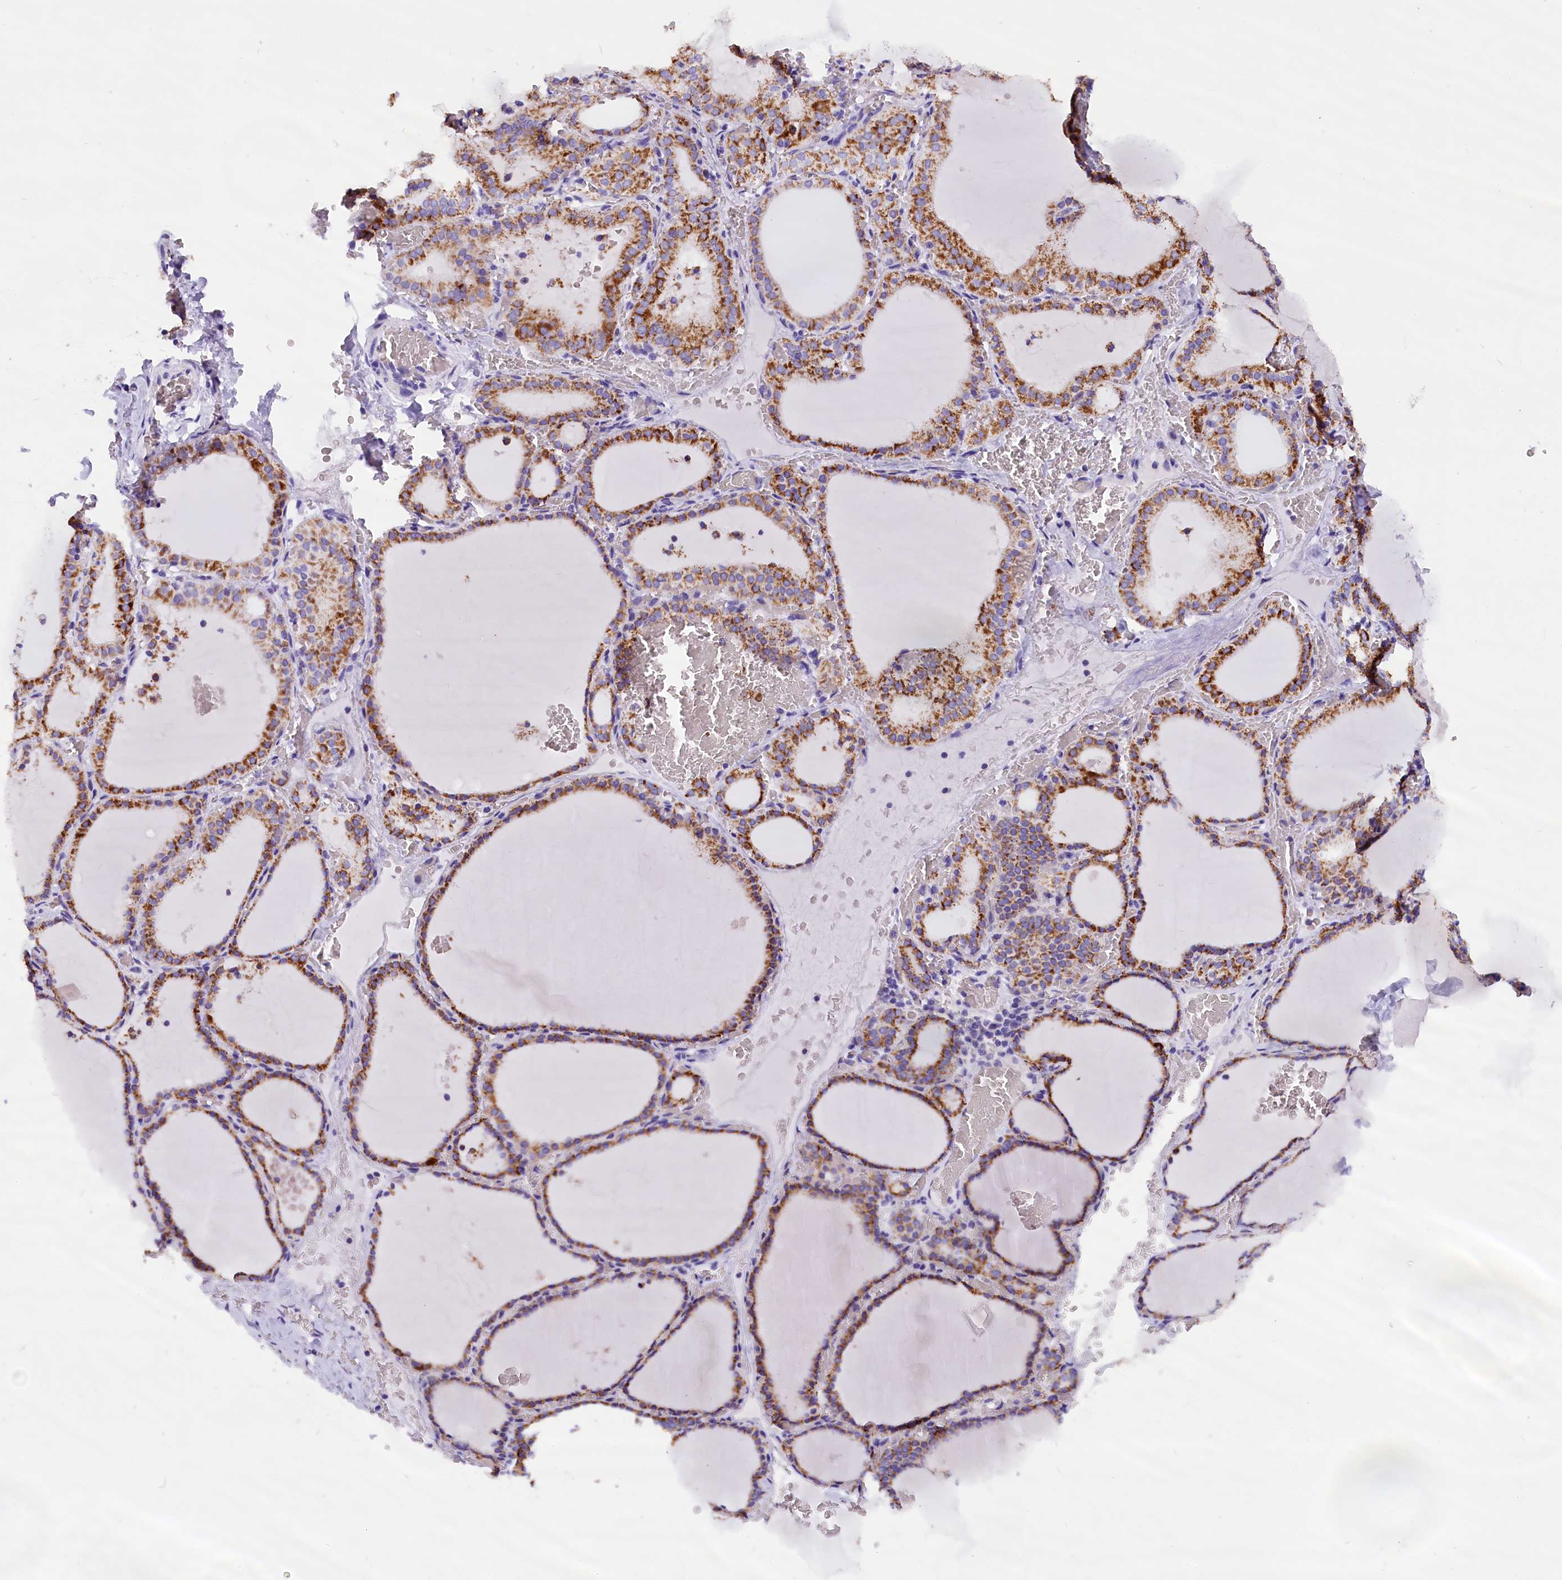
{"staining": {"intensity": "strong", "quantity": ">75%", "location": "cytoplasmic/membranous"}, "tissue": "thyroid gland", "cell_type": "Glandular cells", "image_type": "normal", "snomed": [{"axis": "morphology", "description": "Normal tissue, NOS"}, {"axis": "topography", "description": "Thyroid gland"}], "caption": "Human thyroid gland stained with a brown dye reveals strong cytoplasmic/membranous positive expression in about >75% of glandular cells.", "gene": "ABAT", "patient": {"sex": "female", "age": 39}}